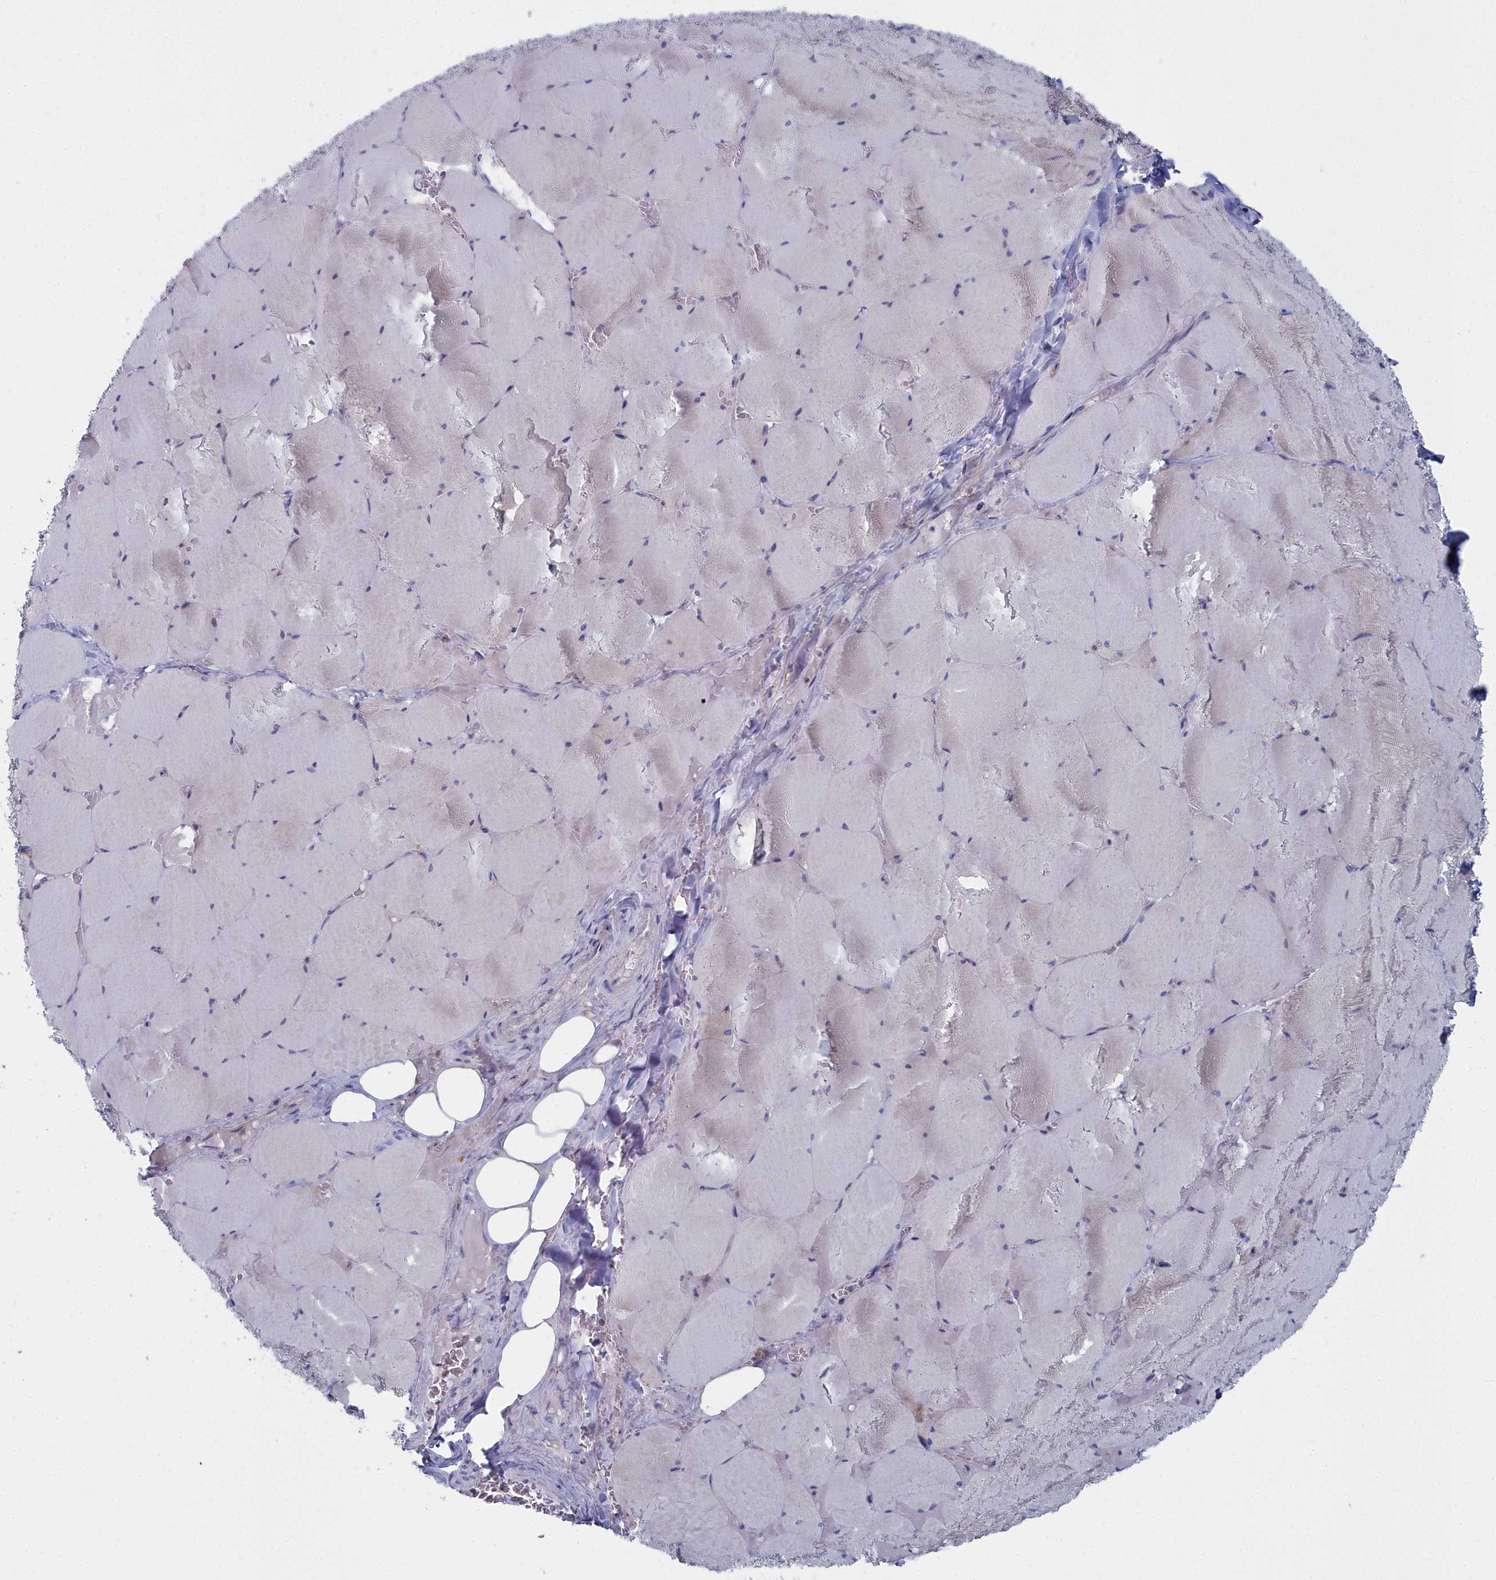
{"staining": {"intensity": "negative", "quantity": "none", "location": "none"}, "tissue": "skeletal muscle", "cell_type": "Myocytes", "image_type": "normal", "snomed": [{"axis": "morphology", "description": "Normal tissue, NOS"}, {"axis": "topography", "description": "Skeletal muscle"}, {"axis": "topography", "description": "Head-Neck"}], "caption": "Image shows no protein staining in myocytes of benign skeletal muscle.", "gene": "CCDC149", "patient": {"sex": "male", "age": 66}}